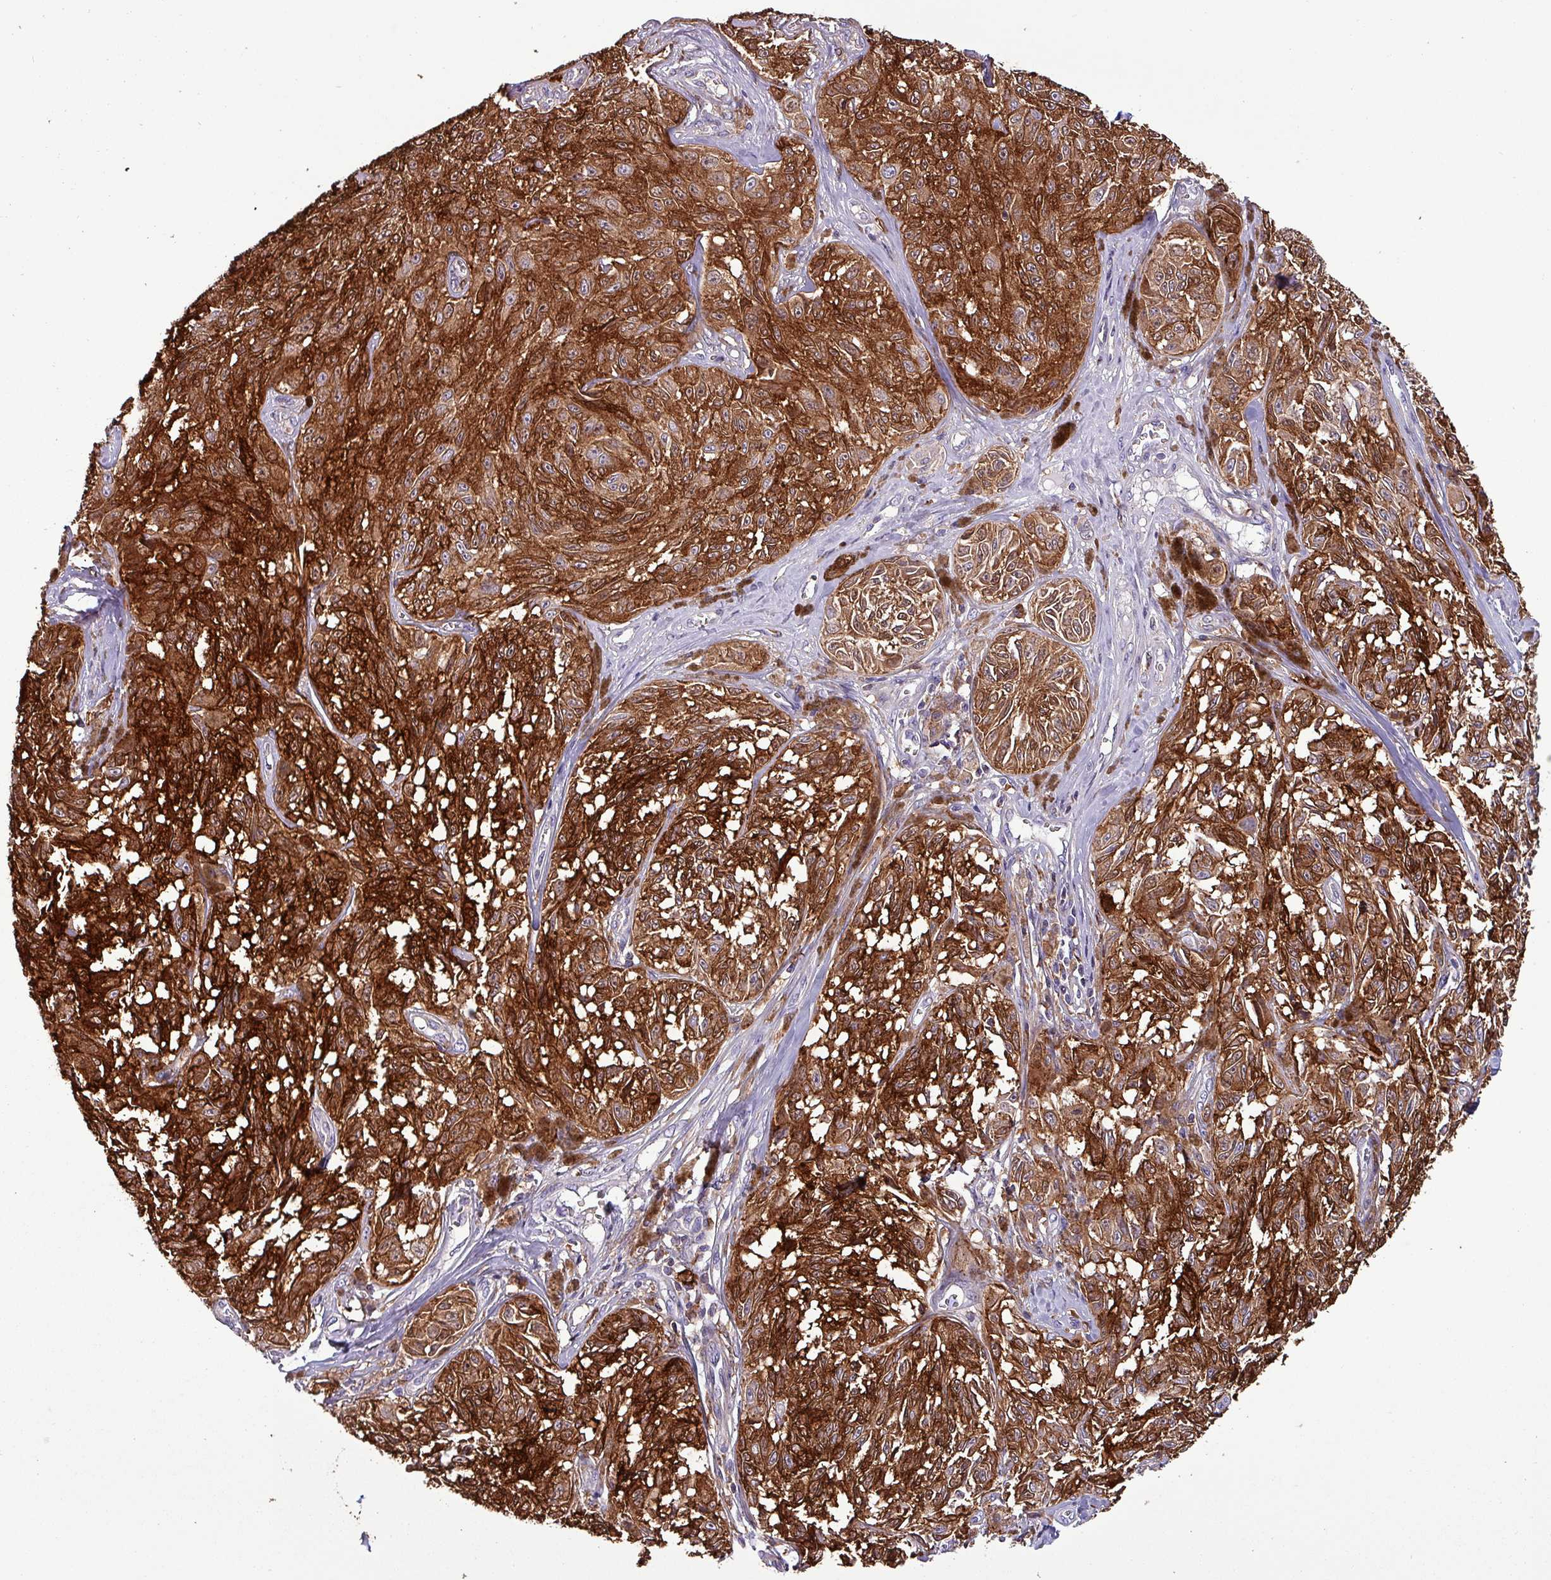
{"staining": {"intensity": "strong", "quantity": ">75%", "location": "cytoplasmic/membranous"}, "tissue": "melanoma", "cell_type": "Tumor cells", "image_type": "cancer", "snomed": [{"axis": "morphology", "description": "Malignant melanoma, NOS"}, {"axis": "topography", "description": "Skin"}], "caption": "Melanoma was stained to show a protein in brown. There is high levels of strong cytoplasmic/membranous staining in approximately >75% of tumor cells. The staining is performed using DAB brown chromogen to label protein expression. The nuclei are counter-stained blue using hematoxylin.", "gene": "SCIN", "patient": {"sex": "male", "age": 68}}